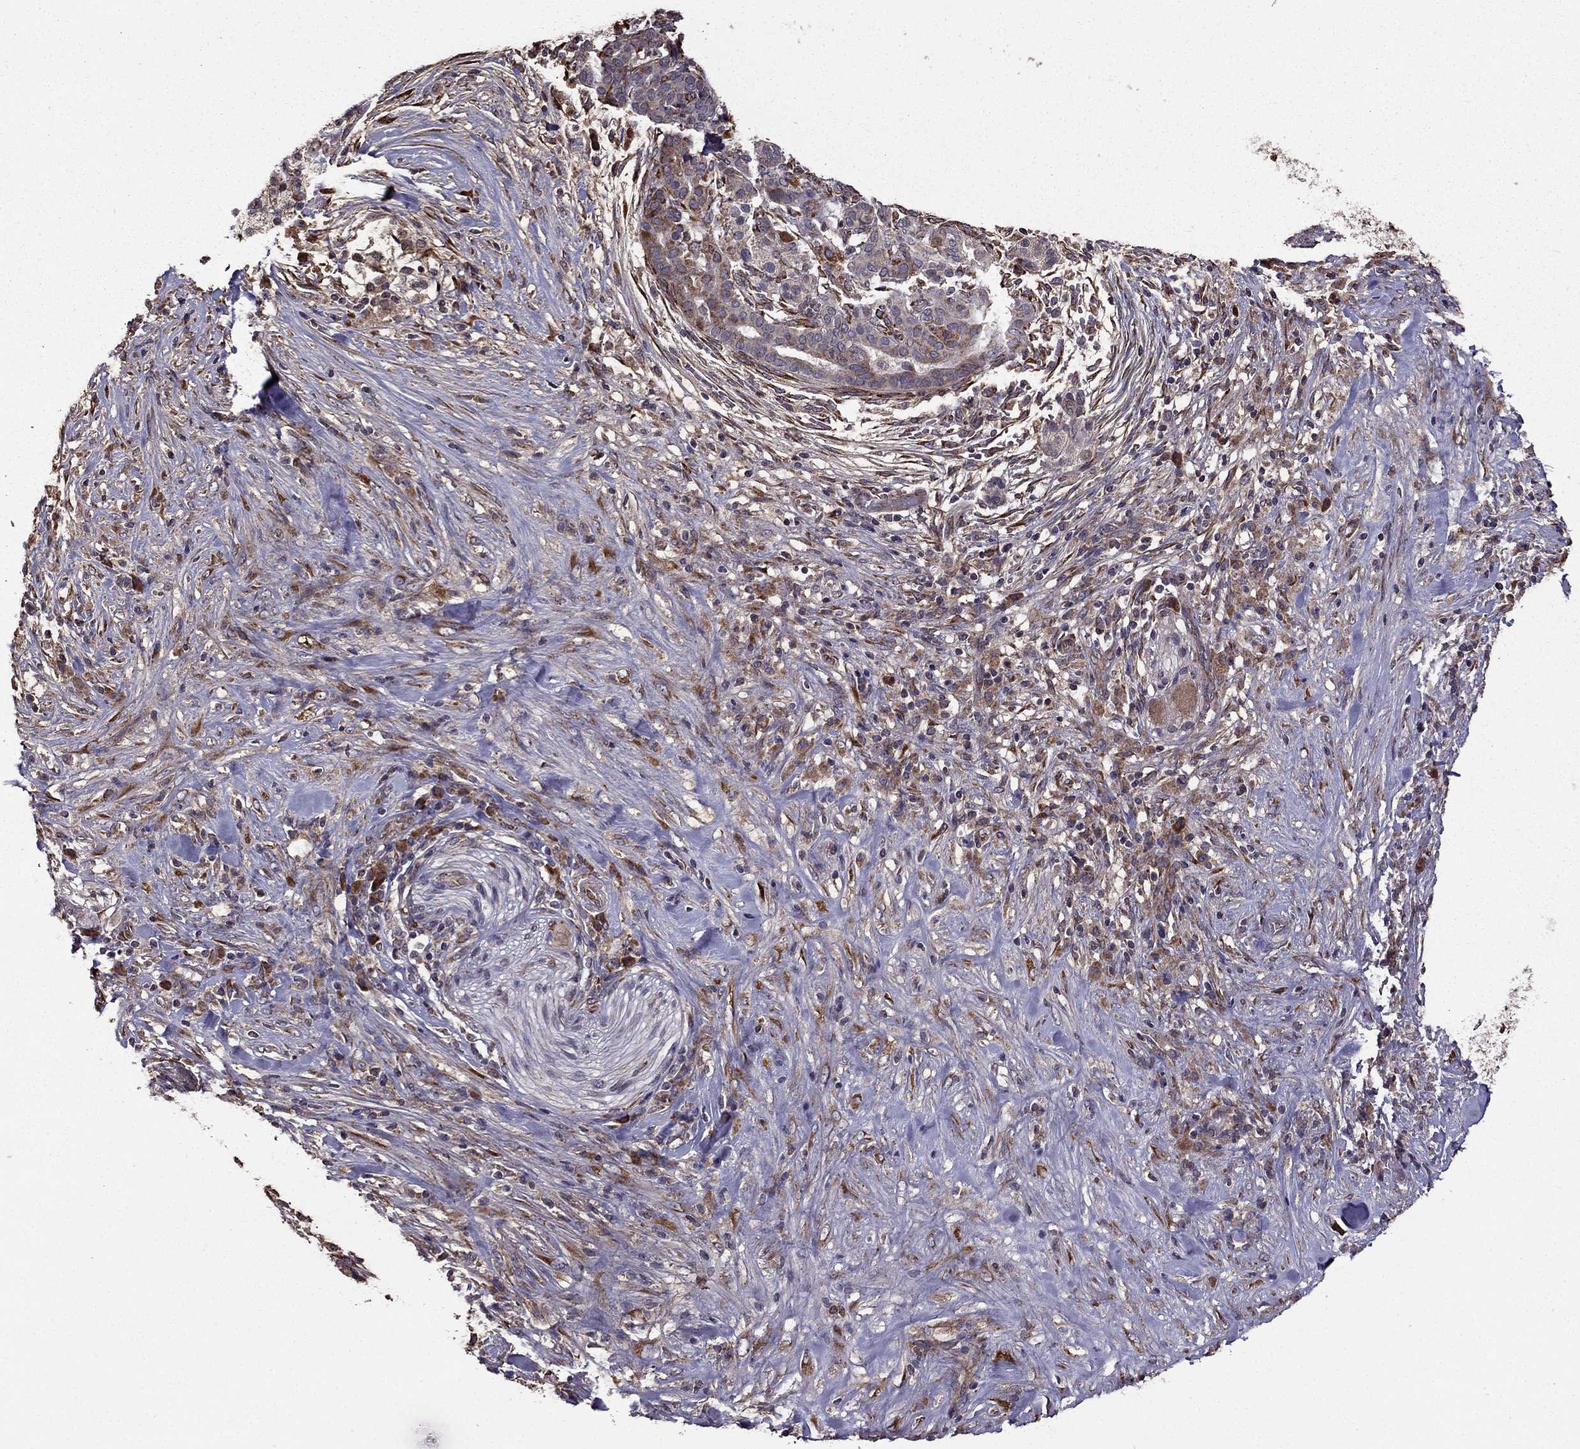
{"staining": {"intensity": "moderate", "quantity": "25%-75%", "location": "cytoplasmic/membranous"}, "tissue": "pancreatic cancer", "cell_type": "Tumor cells", "image_type": "cancer", "snomed": [{"axis": "morphology", "description": "Adenocarcinoma, NOS"}, {"axis": "topography", "description": "Pancreas"}], "caption": "Immunohistochemistry of human pancreatic adenocarcinoma shows medium levels of moderate cytoplasmic/membranous positivity in approximately 25%-75% of tumor cells.", "gene": "IKBIP", "patient": {"sex": "male", "age": 44}}